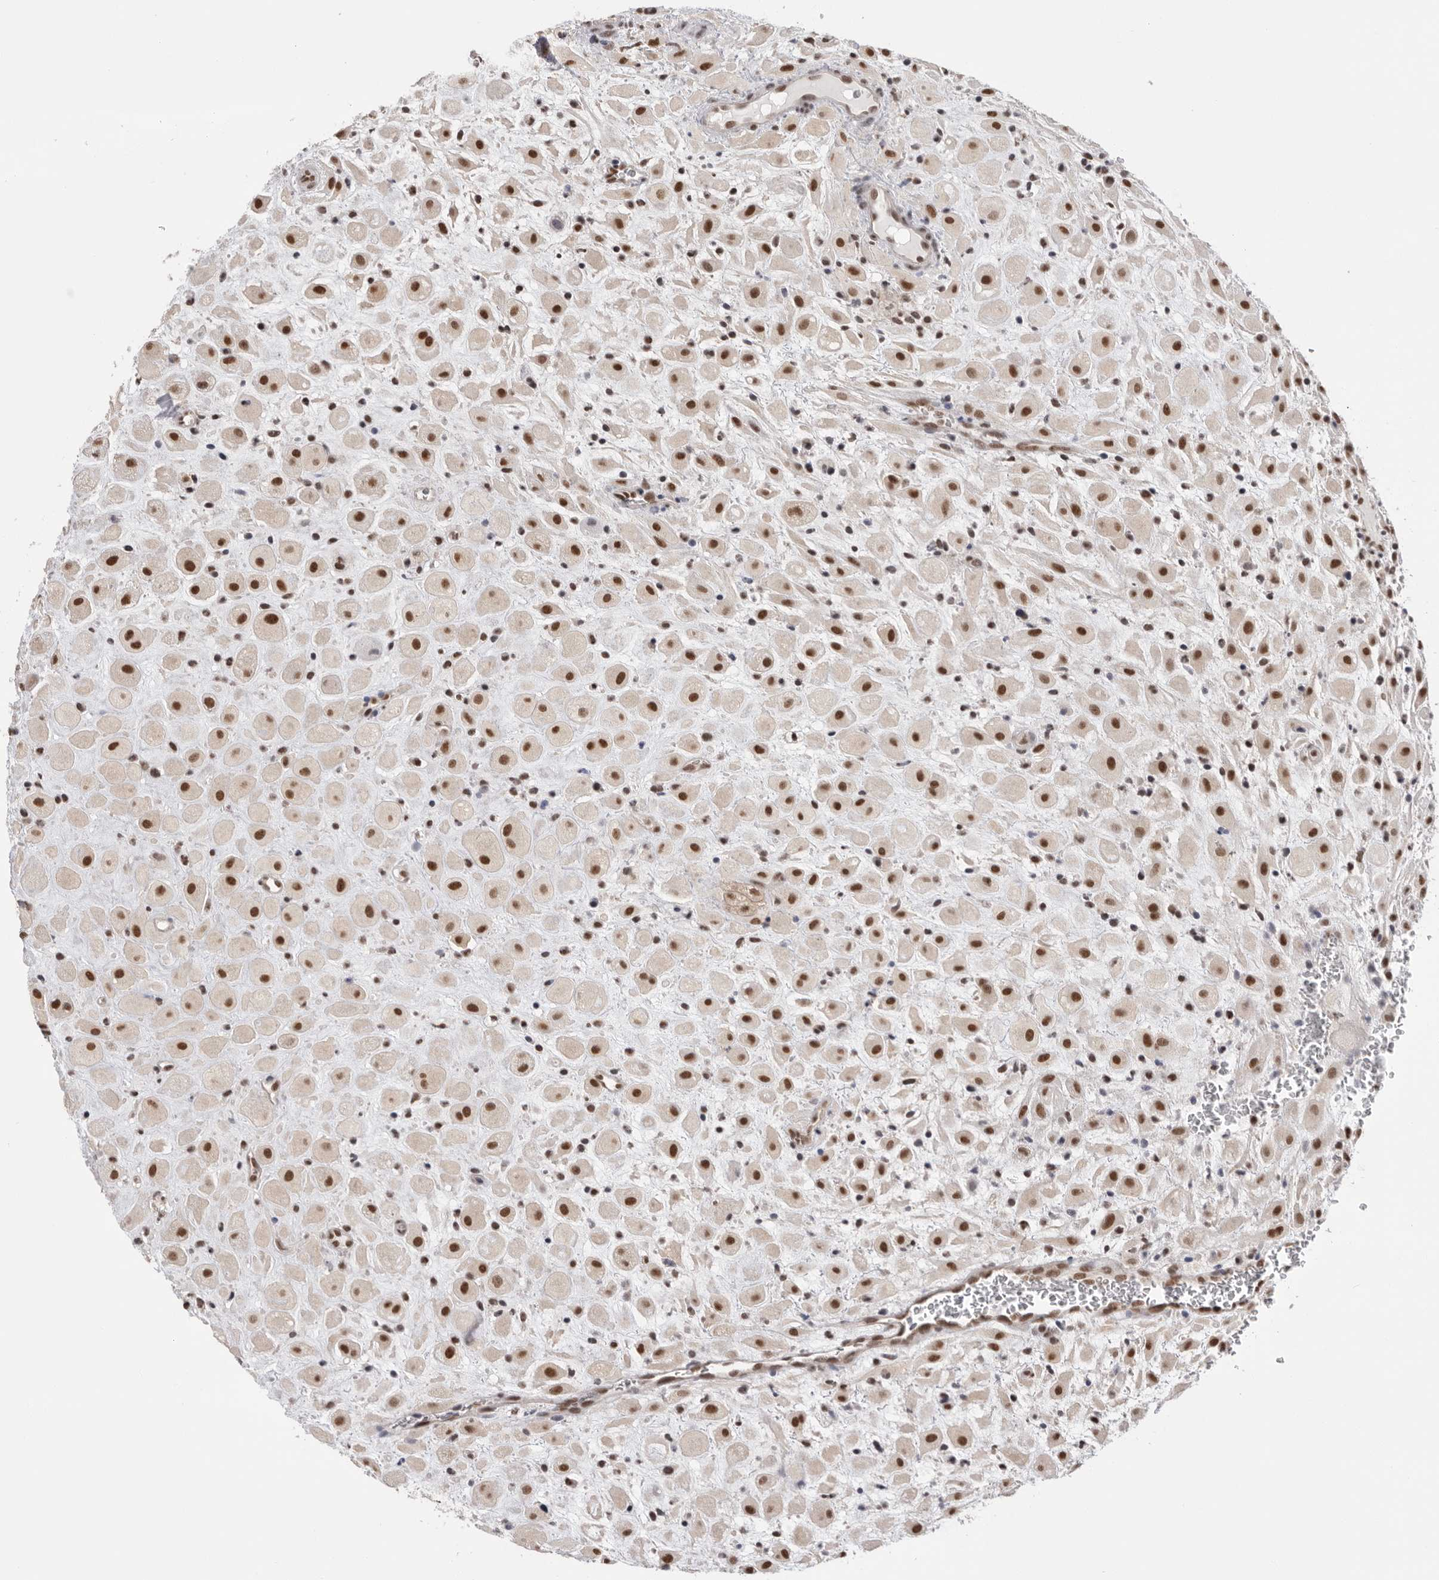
{"staining": {"intensity": "strong", "quantity": ">75%", "location": "nuclear"}, "tissue": "placenta", "cell_type": "Decidual cells", "image_type": "normal", "snomed": [{"axis": "morphology", "description": "Normal tissue, NOS"}, {"axis": "topography", "description": "Placenta"}], "caption": "A brown stain labels strong nuclear positivity of a protein in decidual cells of benign placenta.", "gene": "BCLAF3", "patient": {"sex": "female", "age": 35}}